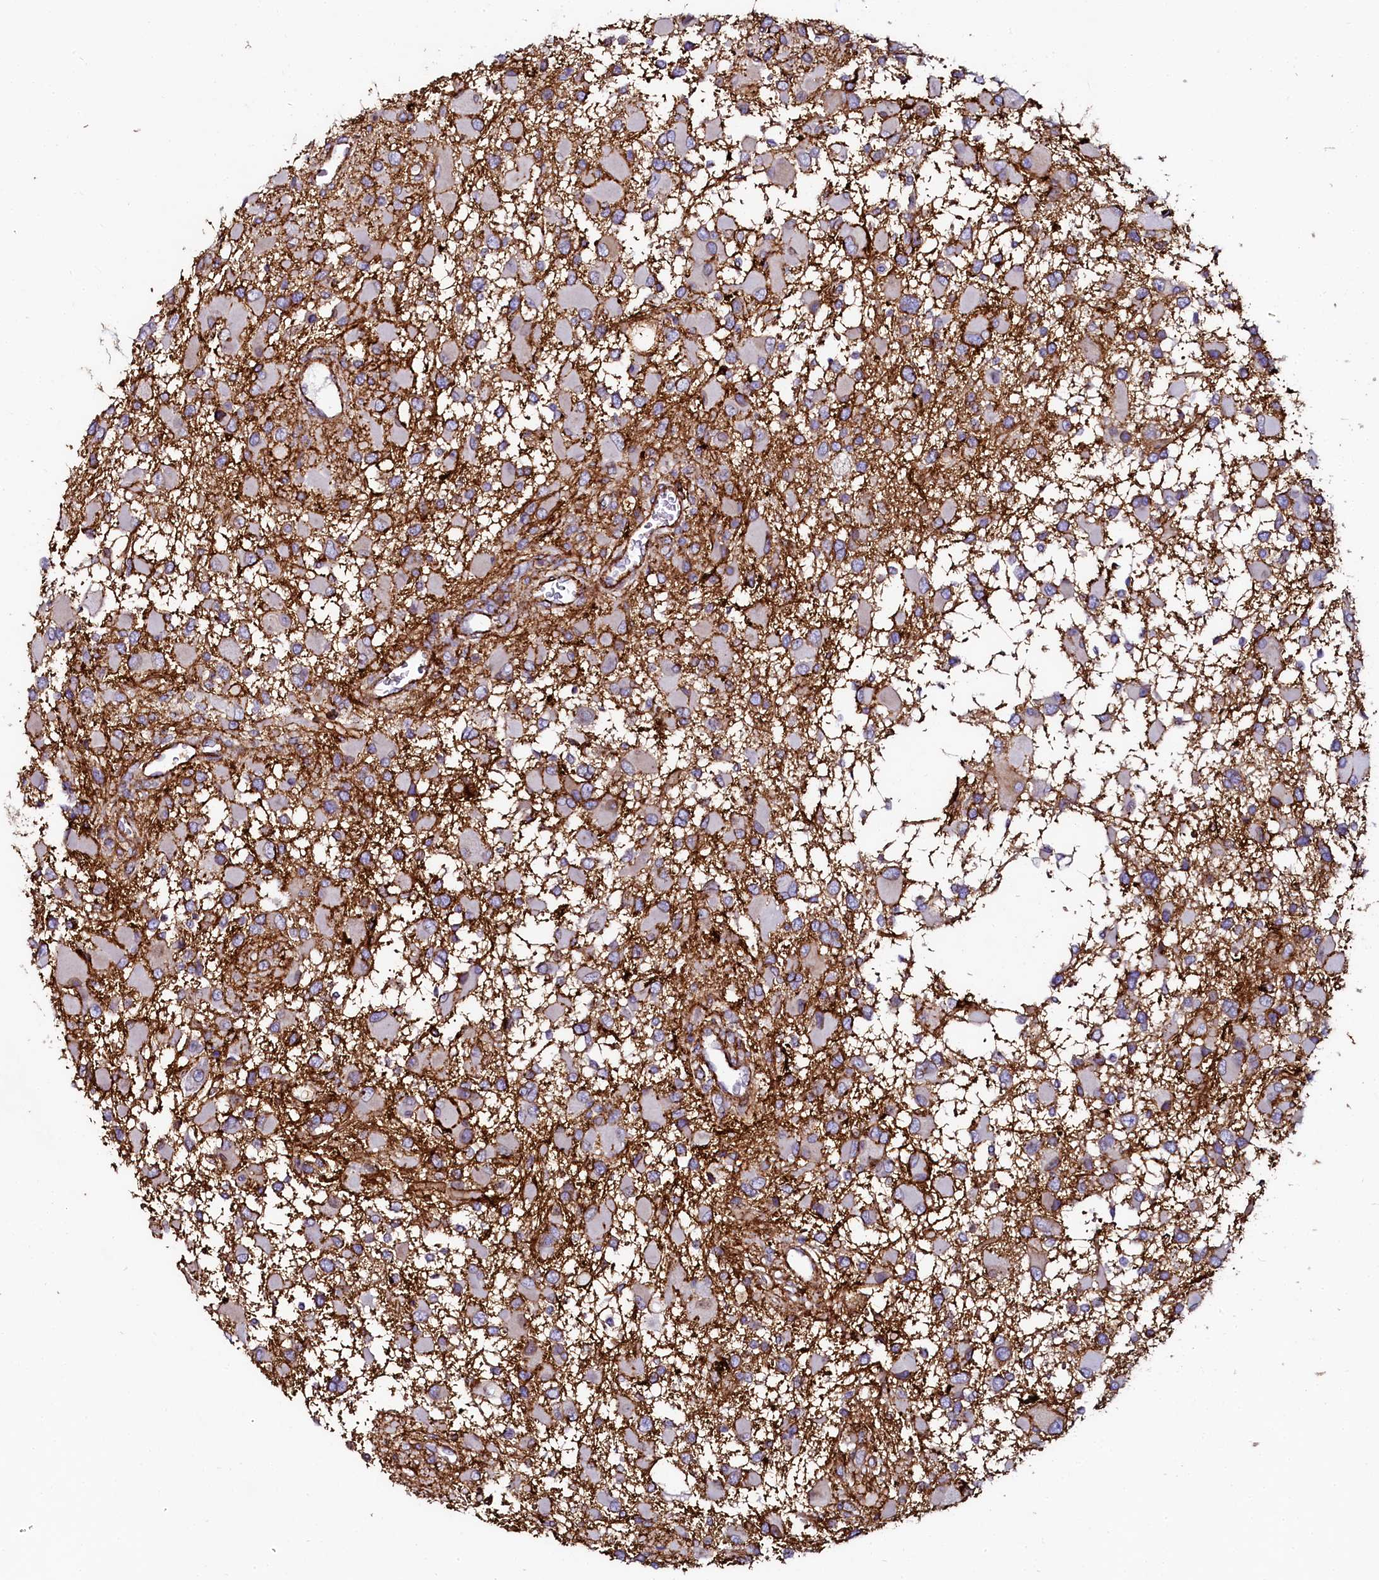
{"staining": {"intensity": "negative", "quantity": "none", "location": "none"}, "tissue": "glioma", "cell_type": "Tumor cells", "image_type": "cancer", "snomed": [{"axis": "morphology", "description": "Glioma, malignant, High grade"}, {"axis": "topography", "description": "Brain"}], "caption": "DAB immunohistochemical staining of human glioma demonstrates no significant expression in tumor cells.", "gene": "AAAS", "patient": {"sex": "male", "age": 53}}